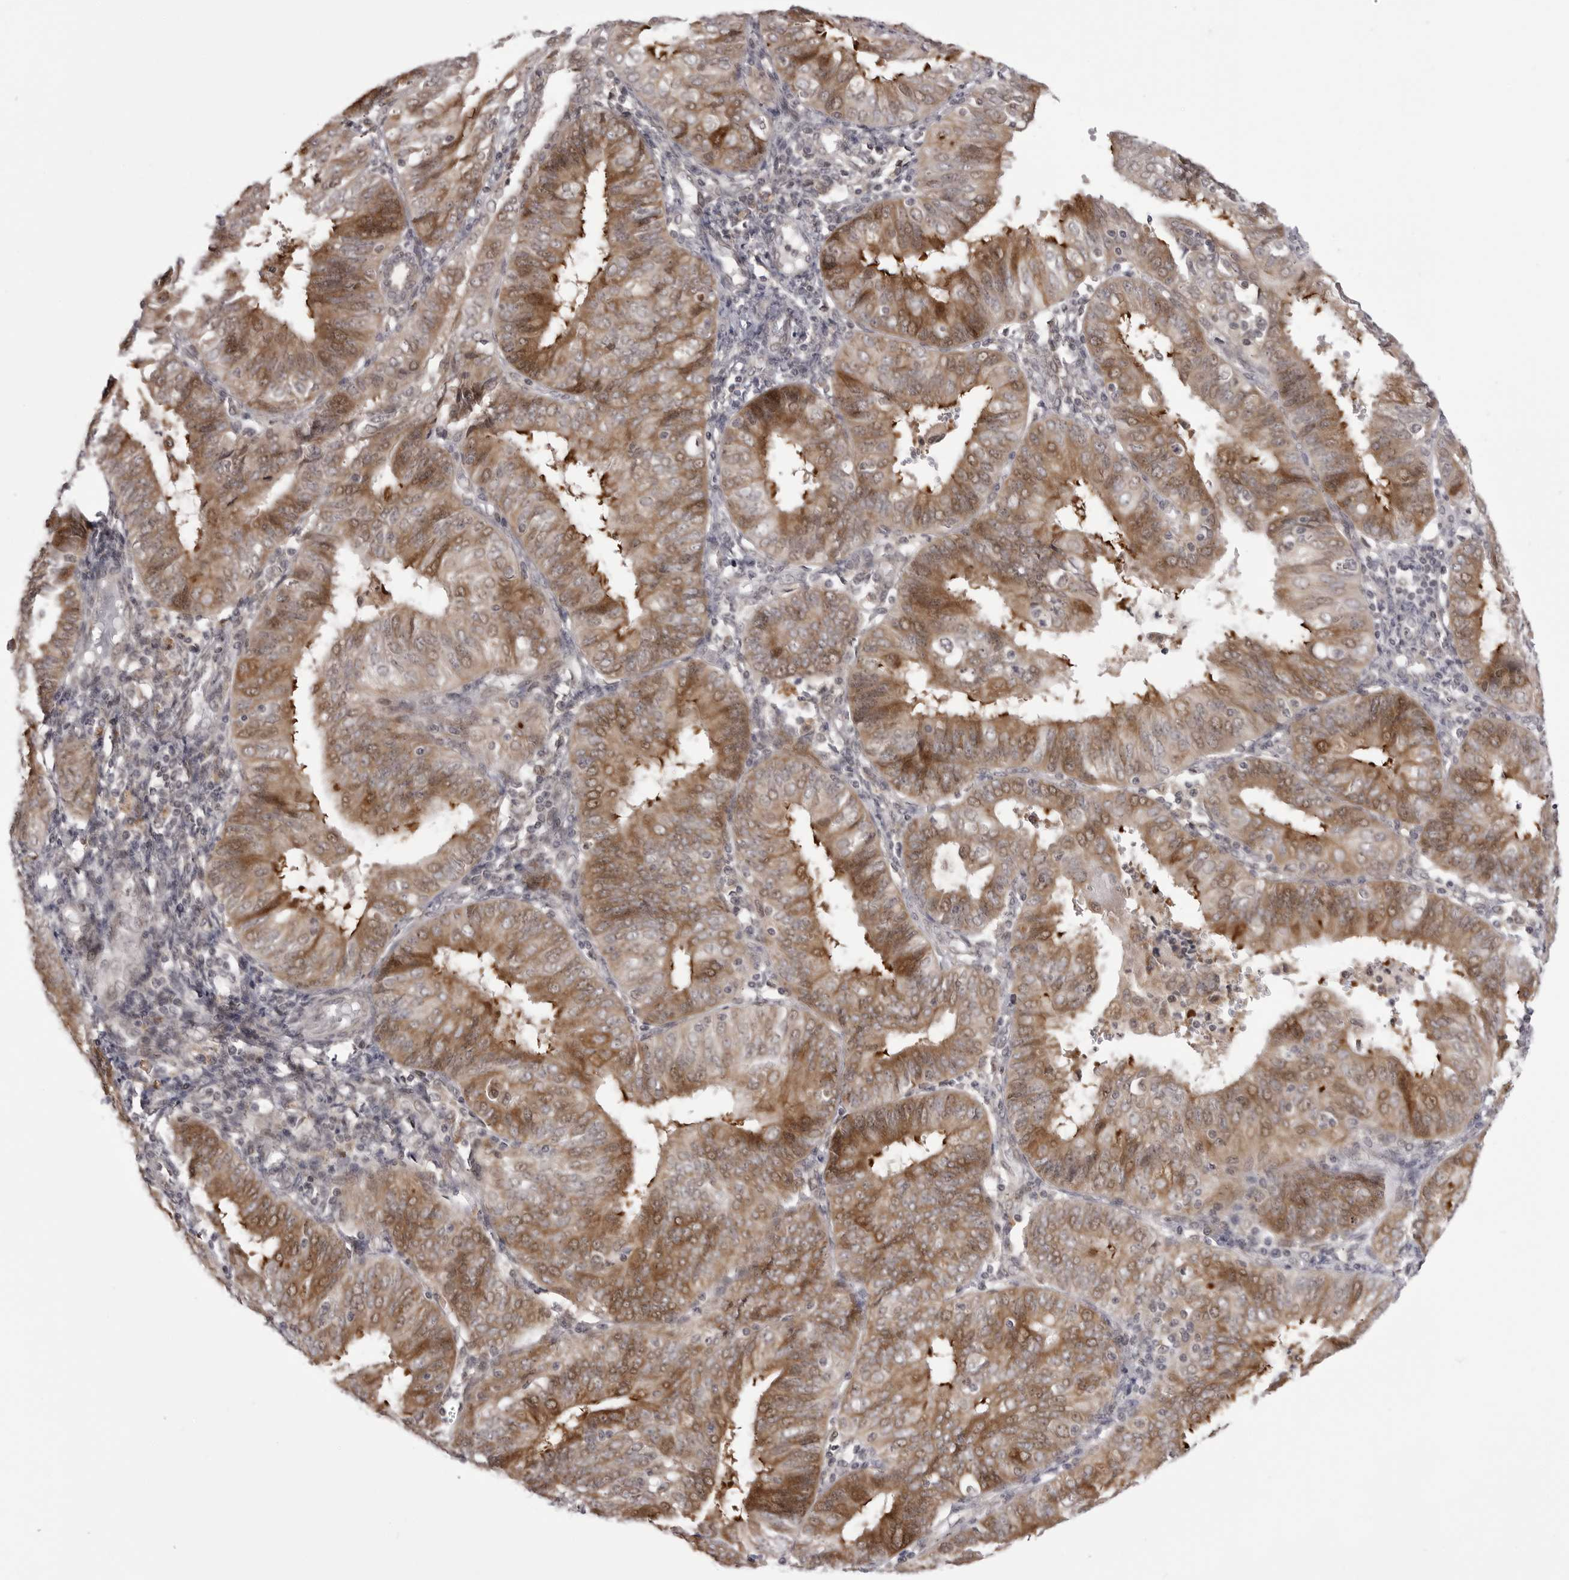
{"staining": {"intensity": "moderate", "quantity": ">75%", "location": "cytoplasmic/membranous"}, "tissue": "endometrial cancer", "cell_type": "Tumor cells", "image_type": "cancer", "snomed": [{"axis": "morphology", "description": "Adenocarcinoma, NOS"}, {"axis": "topography", "description": "Endometrium"}], "caption": "Immunohistochemical staining of adenocarcinoma (endometrial) reveals medium levels of moderate cytoplasmic/membranous expression in approximately >75% of tumor cells. (IHC, brightfield microscopy, high magnification).", "gene": "PTK2B", "patient": {"sex": "female", "age": 58}}